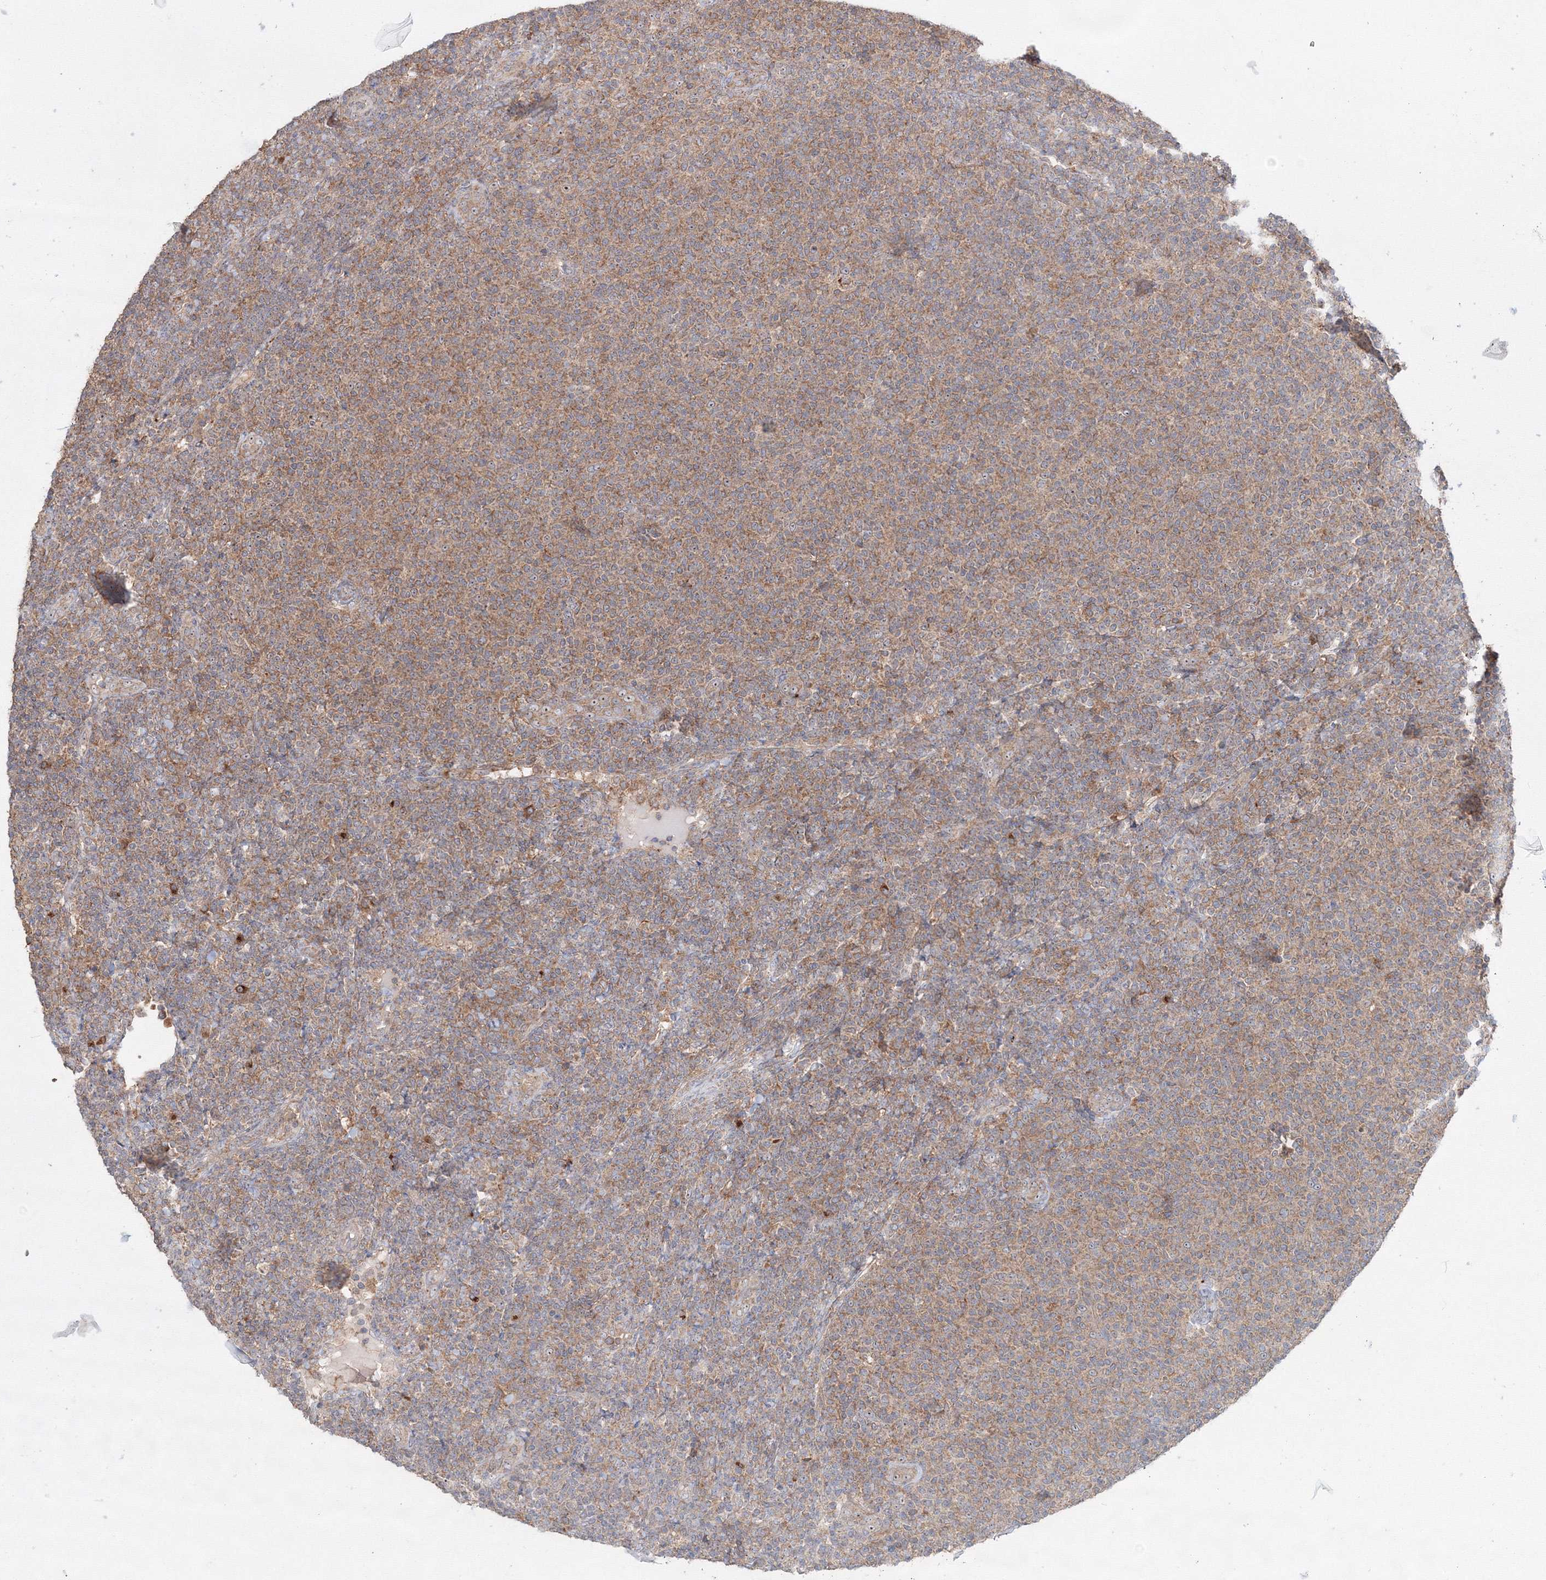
{"staining": {"intensity": "moderate", "quantity": "25%-75%", "location": "cytoplasmic/membranous"}, "tissue": "lymphoma", "cell_type": "Tumor cells", "image_type": "cancer", "snomed": [{"axis": "morphology", "description": "Malignant lymphoma, non-Hodgkin's type, Low grade"}, {"axis": "topography", "description": "Lymph node"}], "caption": "A photomicrograph of human malignant lymphoma, non-Hodgkin's type (low-grade) stained for a protein demonstrates moderate cytoplasmic/membranous brown staining in tumor cells.", "gene": "PEX13", "patient": {"sex": "male", "age": 66}}